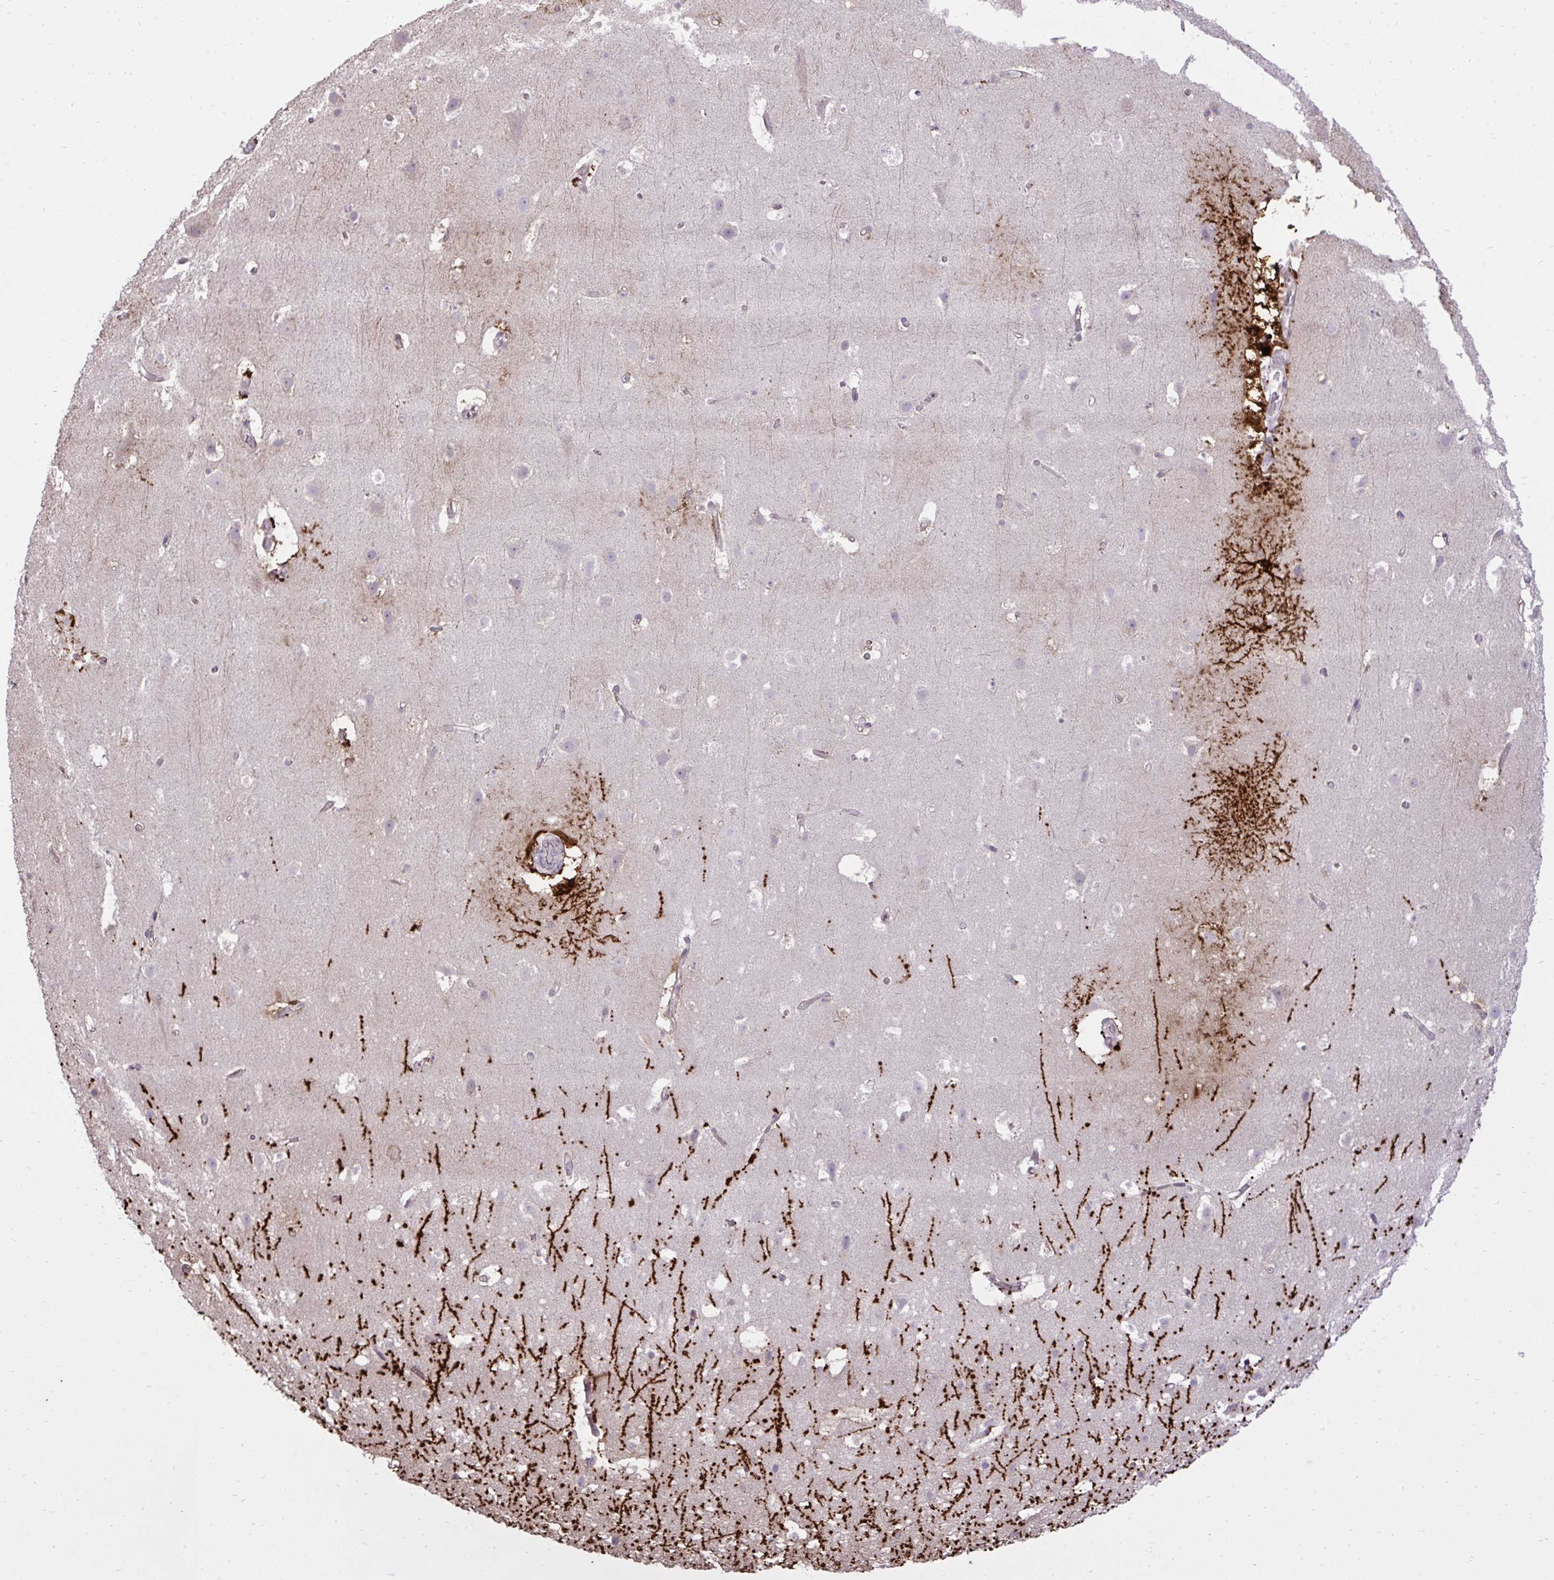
{"staining": {"intensity": "moderate", "quantity": "<25%", "location": "cytoplasmic/membranous"}, "tissue": "cerebral cortex", "cell_type": "Endothelial cells", "image_type": "normal", "snomed": [{"axis": "morphology", "description": "Normal tissue, NOS"}, {"axis": "topography", "description": "Cerebral cortex"}], "caption": "The image reveals staining of unremarkable cerebral cortex, revealing moderate cytoplasmic/membranous protein expression (brown color) within endothelial cells. The staining is performed using DAB (3,3'-diaminobenzidine) brown chromogen to label protein expression. The nuclei are counter-stained blue using hematoxylin.", "gene": "CYP20A1", "patient": {"sex": "female", "age": 42}}